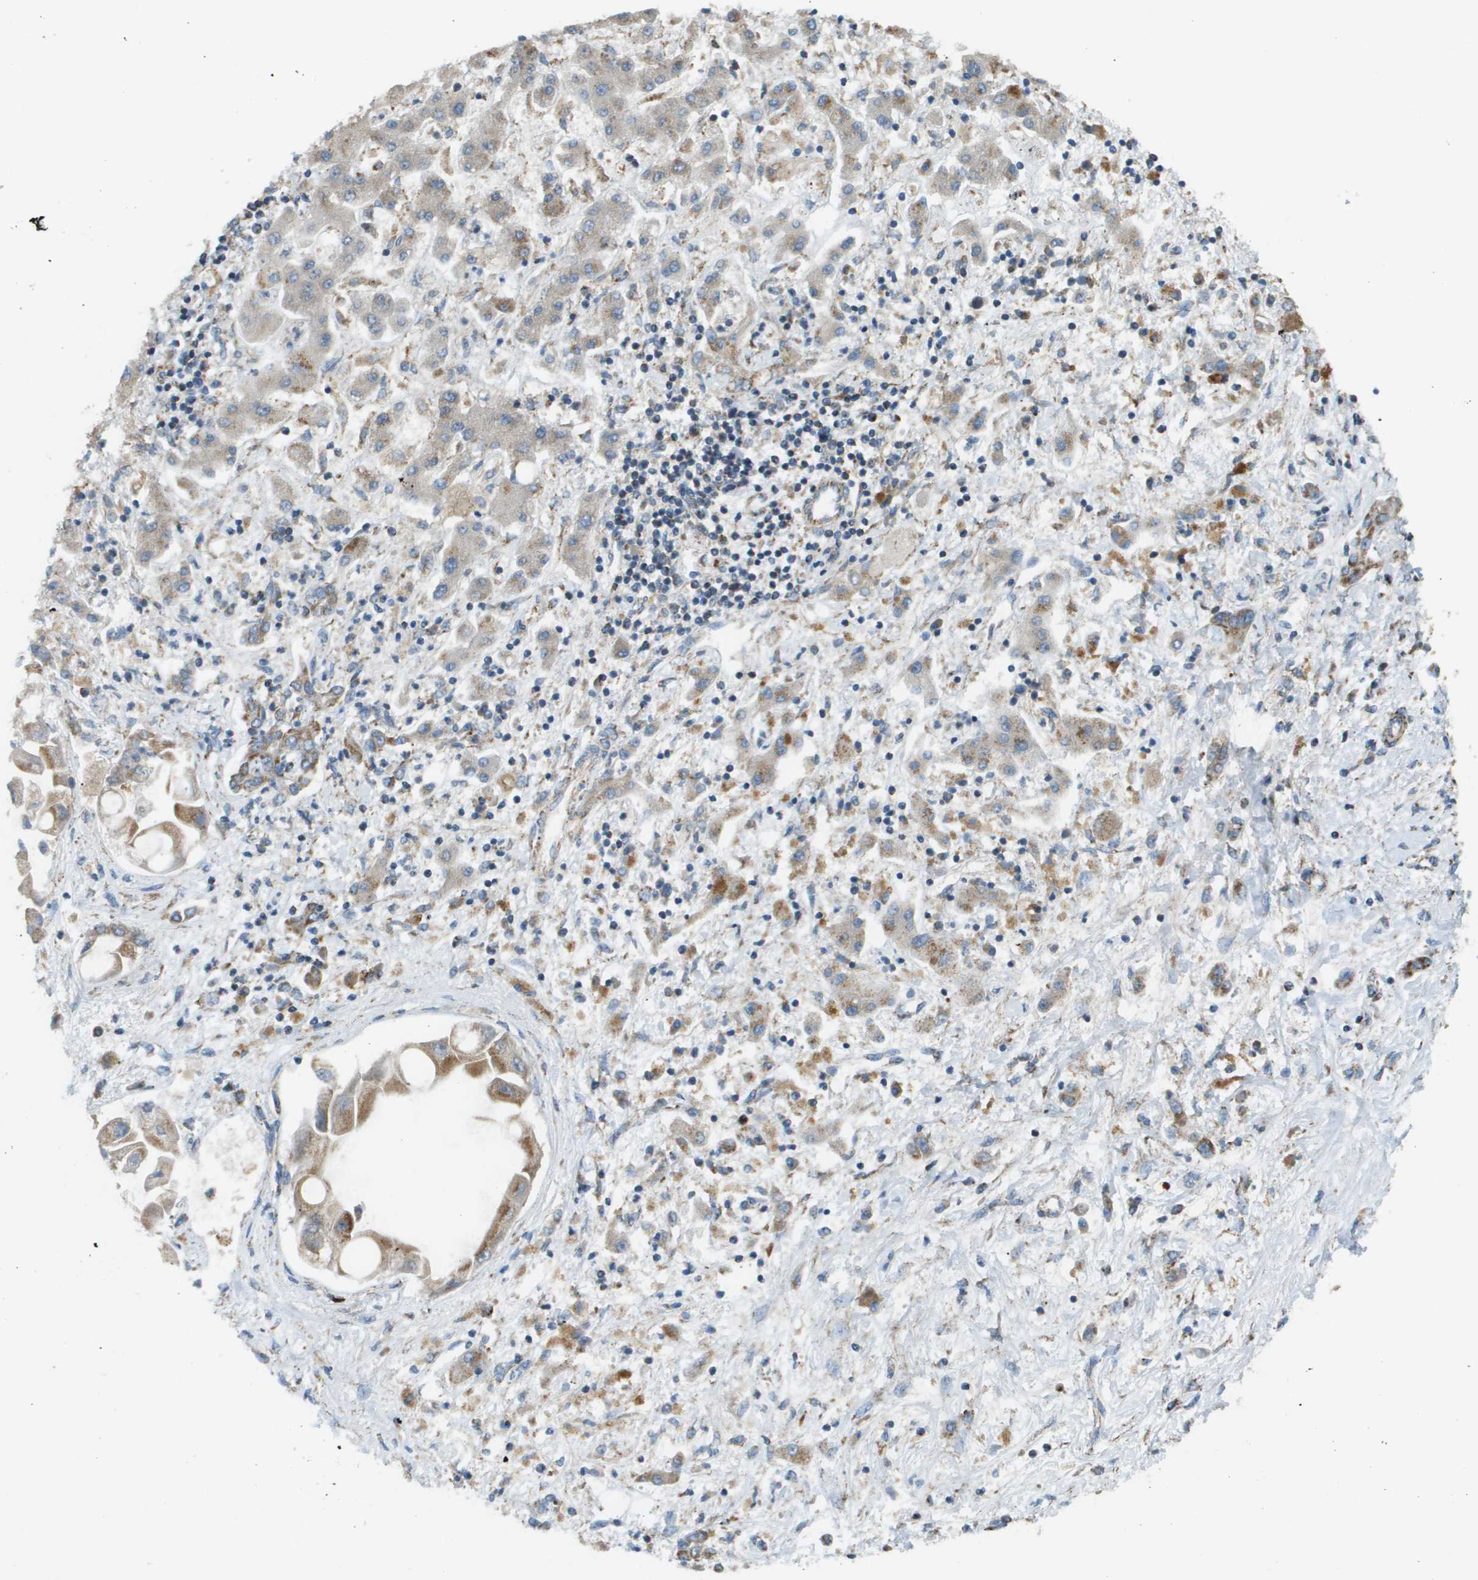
{"staining": {"intensity": "moderate", "quantity": ">75%", "location": "cytoplasmic/membranous"}, "tissue": "liver cancer", "cell_type": "Tumor cells", "image_type": "cancer", "snomed": [{"axis": "morphology", "description": "Cholangiocarcinoma"}, {"axis": "topography", "description": "Liver"}], "caption": "This is a photomicrograph of immunohistochemistry staining of liver cancer, which shows moderate expression in the cytoplasmic/membranous of tumor cells.", "gene": "NRK", "patient": {"sex": "male", "age": 50}}